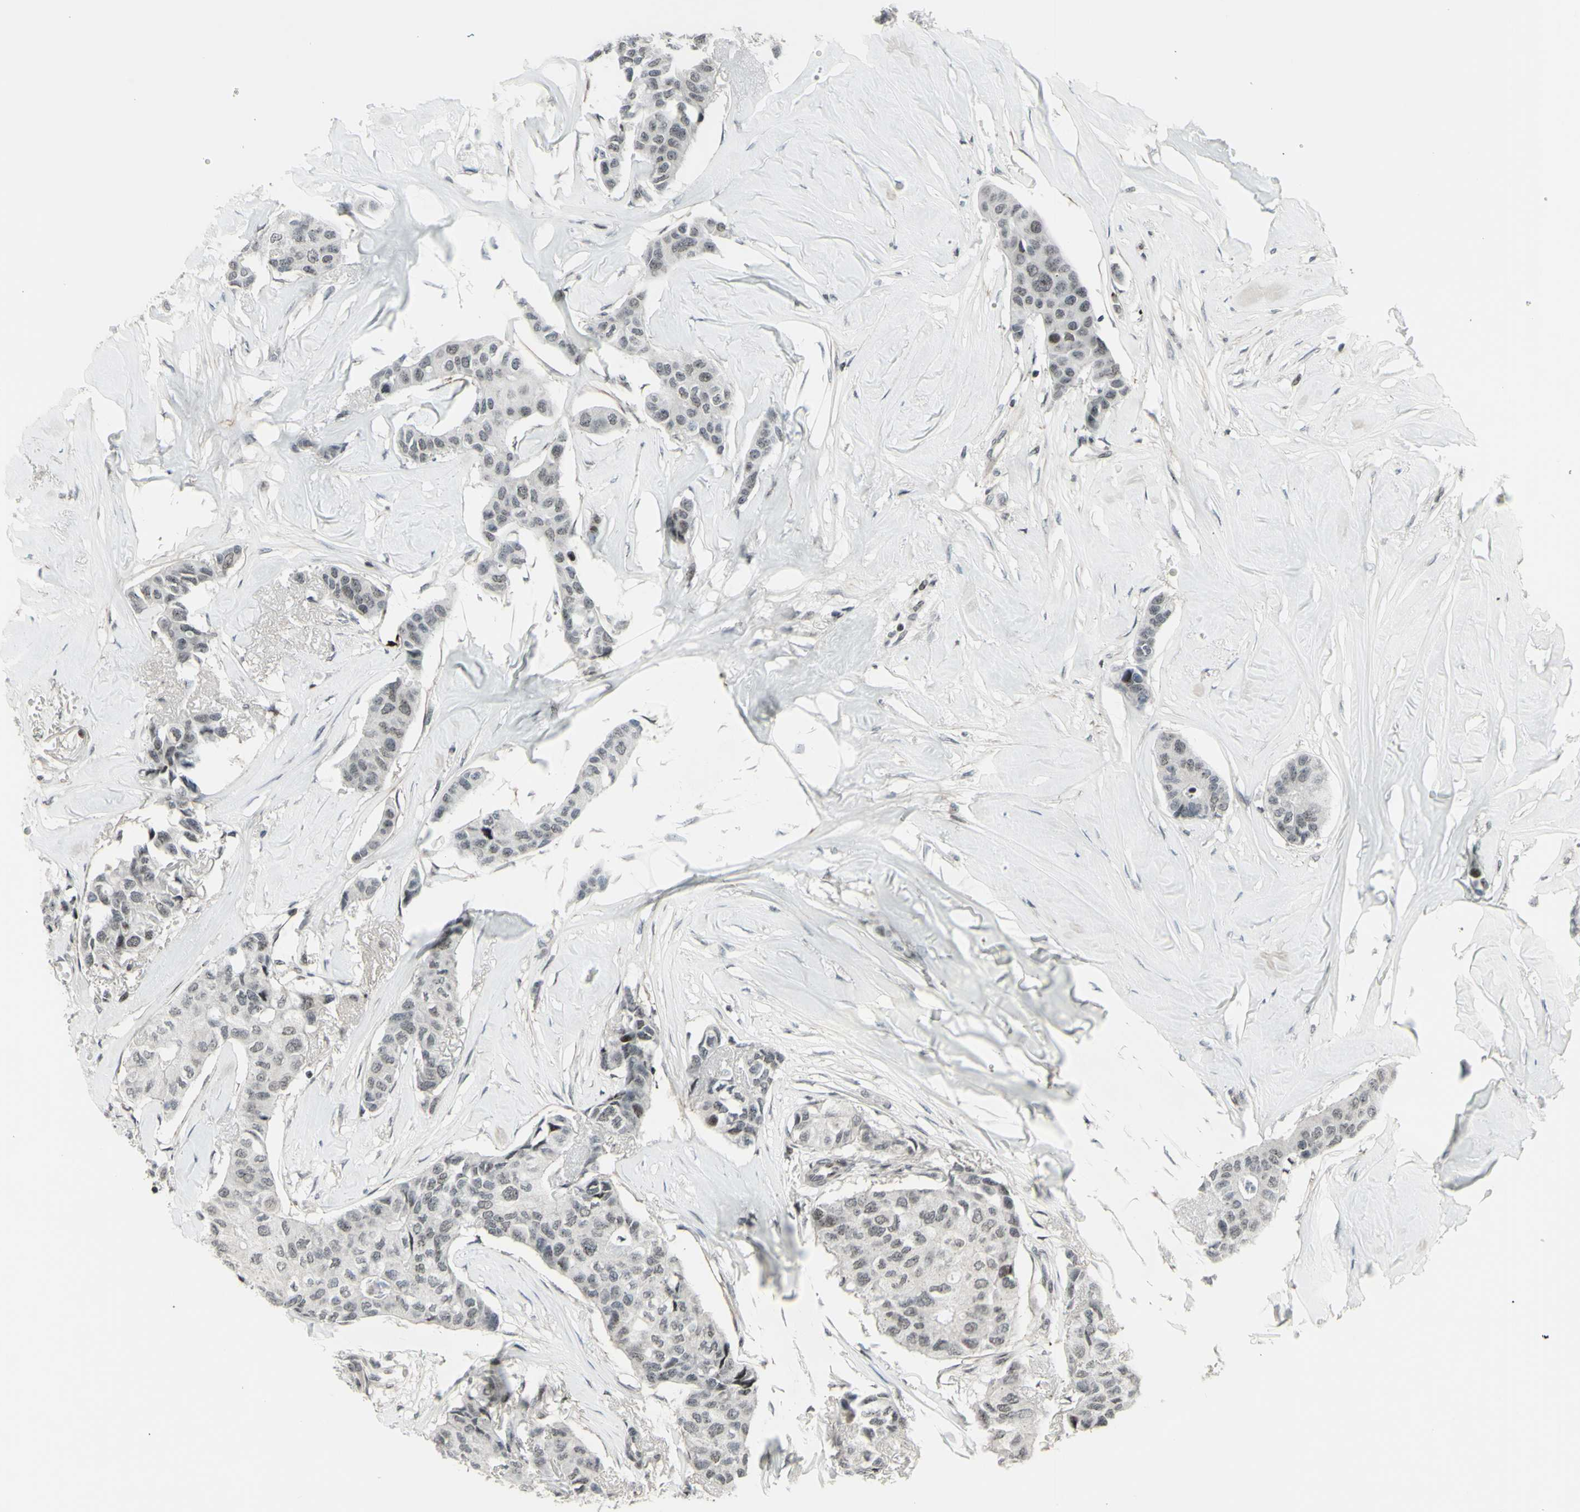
{"staining": {"intensity": "negative", "quantity": "none", "location": "none"}, "tissue": "breast cancer", "cell_type": "Tumor cells", "image_type": "cancer", "snomed": [{"axis": "morphology", "description": "Duct carcinoma"}, {"axis": "topography", "description": "Breast"}], "caption": "This image is of breast intraductal carcinoma stained with immunohistochemistry to label a protein in brown with the nuclei are counter-stained blue. There is no staining in tumor cells.", "gene": "SUPT6H", "patient": {"sex": "female", "age": 80}}